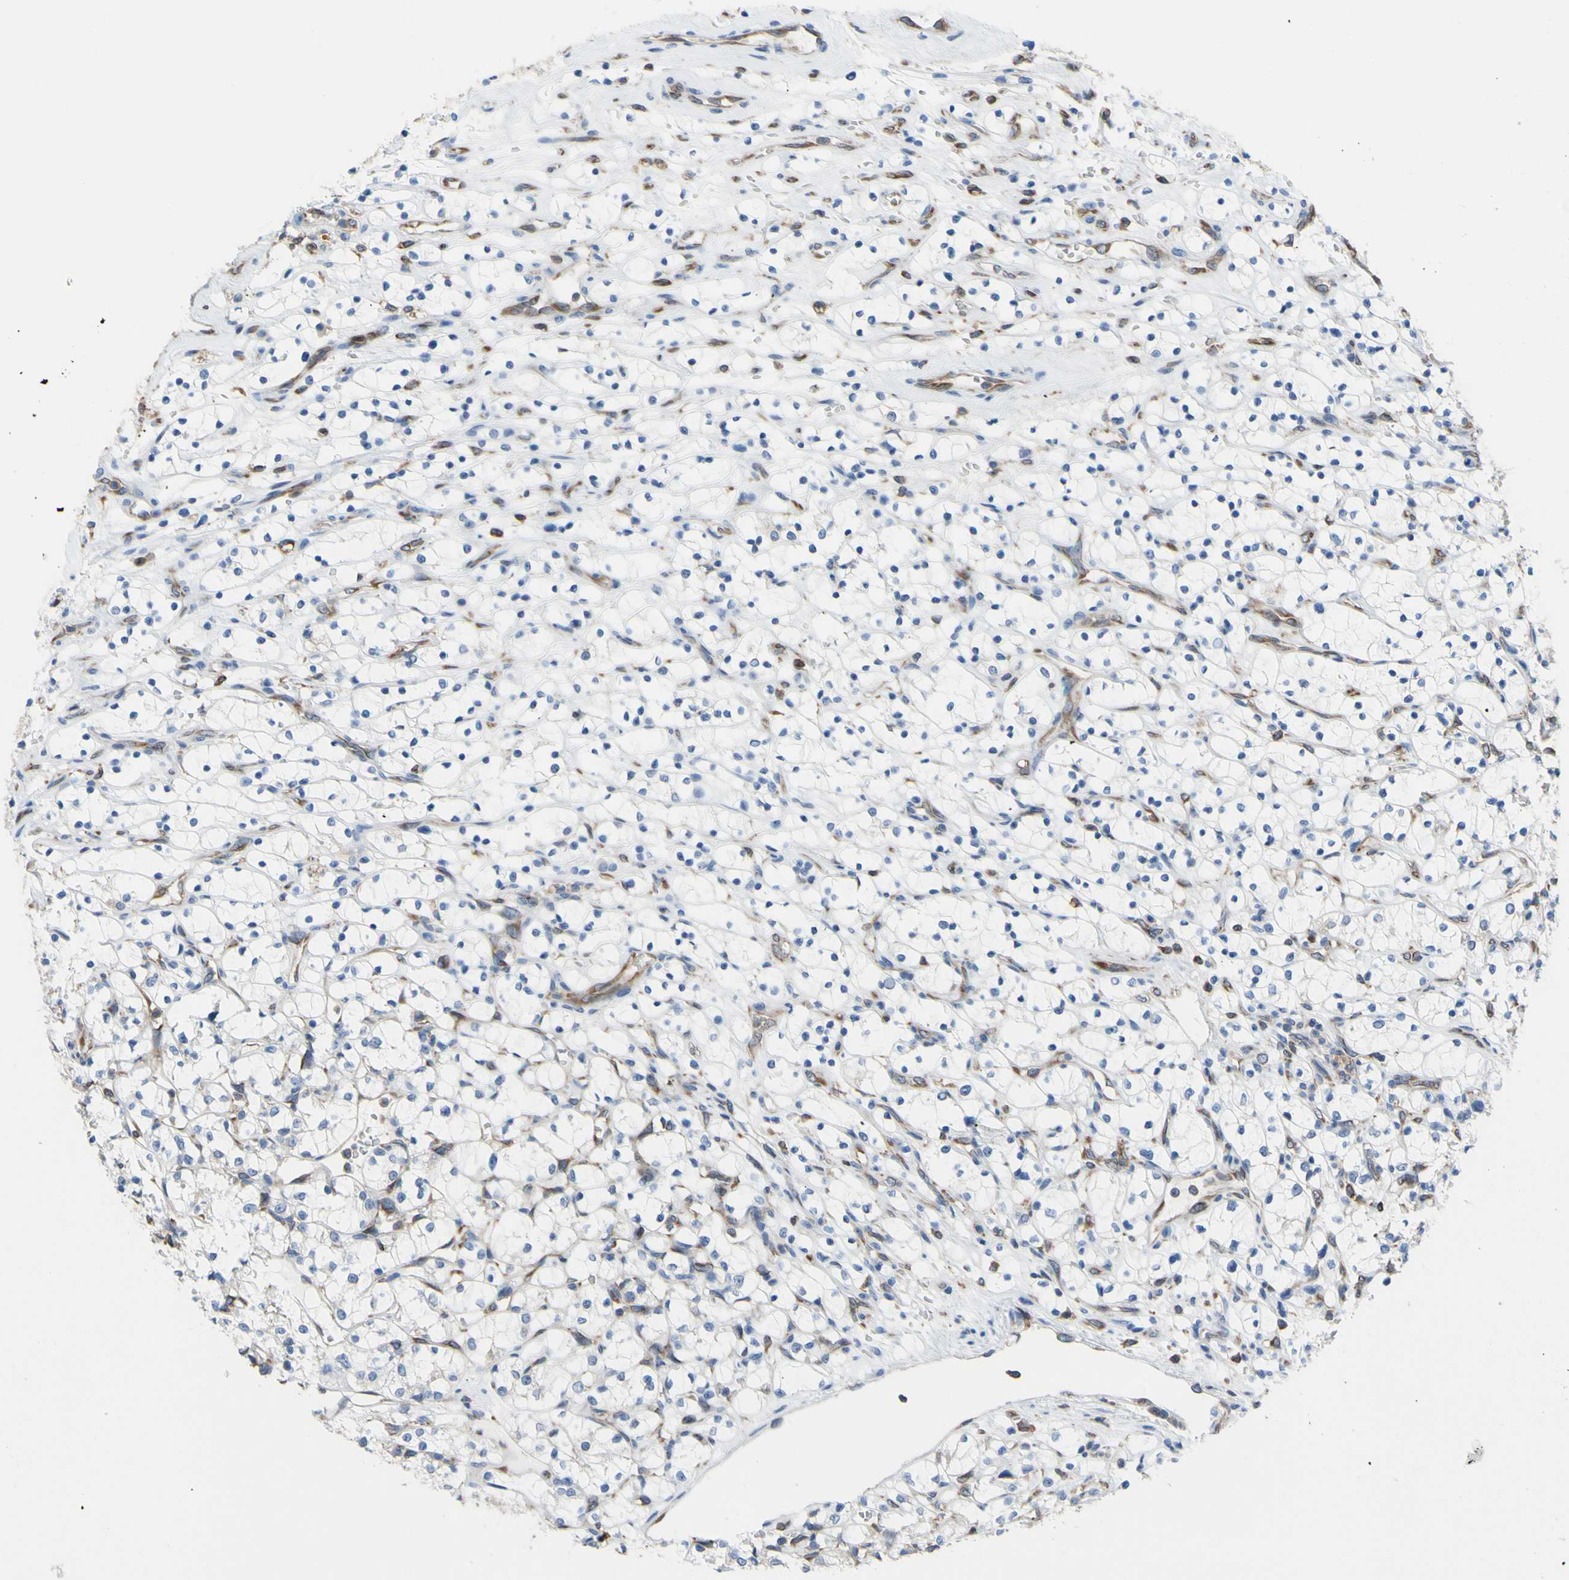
{"staining": {"intensity": "negative", "quantity": "none", "location": "none"}, "tissue": "renal cancer", "cell_type": "Tumor cells", "image_type": "cancer", "snomed": [{"axis": "morphology", "description": "Adenocarcinoma, NOS"}, {"axis": "topography", "description": "Kidney"}], "caption": "An immunohistochemistry (IHC) image of renal cancer (adenocarcinoma) is shown. There is no staining in tumor cells of renal cancer (adenocarcinoma).", "gene": "MGST2", "patient": {"sex": "female", "age": 69}}